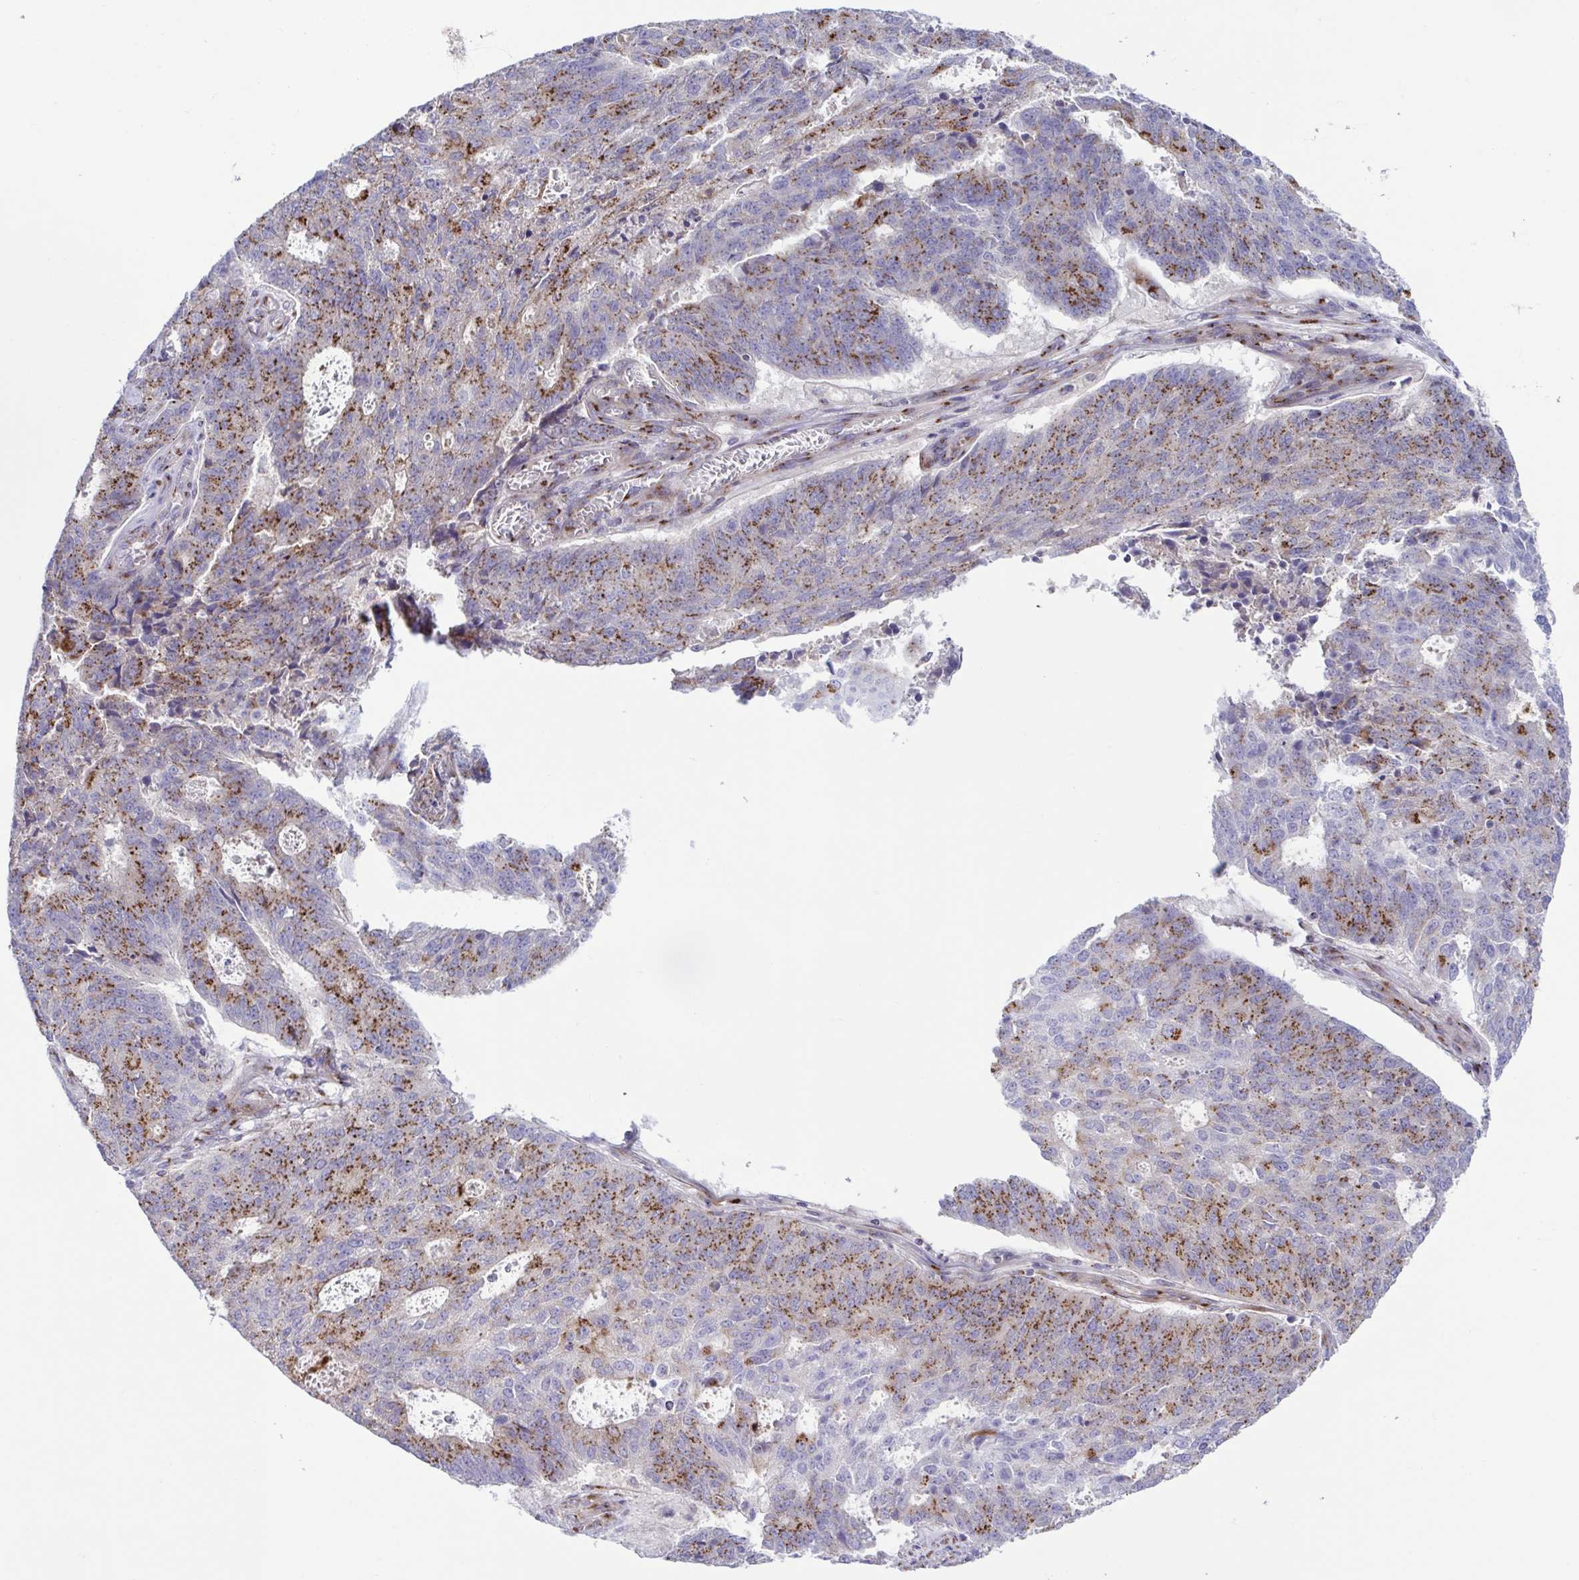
{"staining": {"intensity": "moderate", "quantity": "25%-75%", "location": "cytoplasmic/membranous"}, "tissue": "endometrial cancer", "cell_type": "Tumor cells", "image_type": "cancer", "snomed": [{"axis": "morphology", "description": "Adenocarcinoma, NOS"}, {"axis": "topography", "description": "Endometrium"}], "caption": "Protein analysis of adenocarcinoma (endometrial) tissue shows moderate cytoplasmic/membranous expression in approximately 25%-75% of tumor cells.", "gene": "COL17A1", "patient": {"sex": "female", "age": 82}}